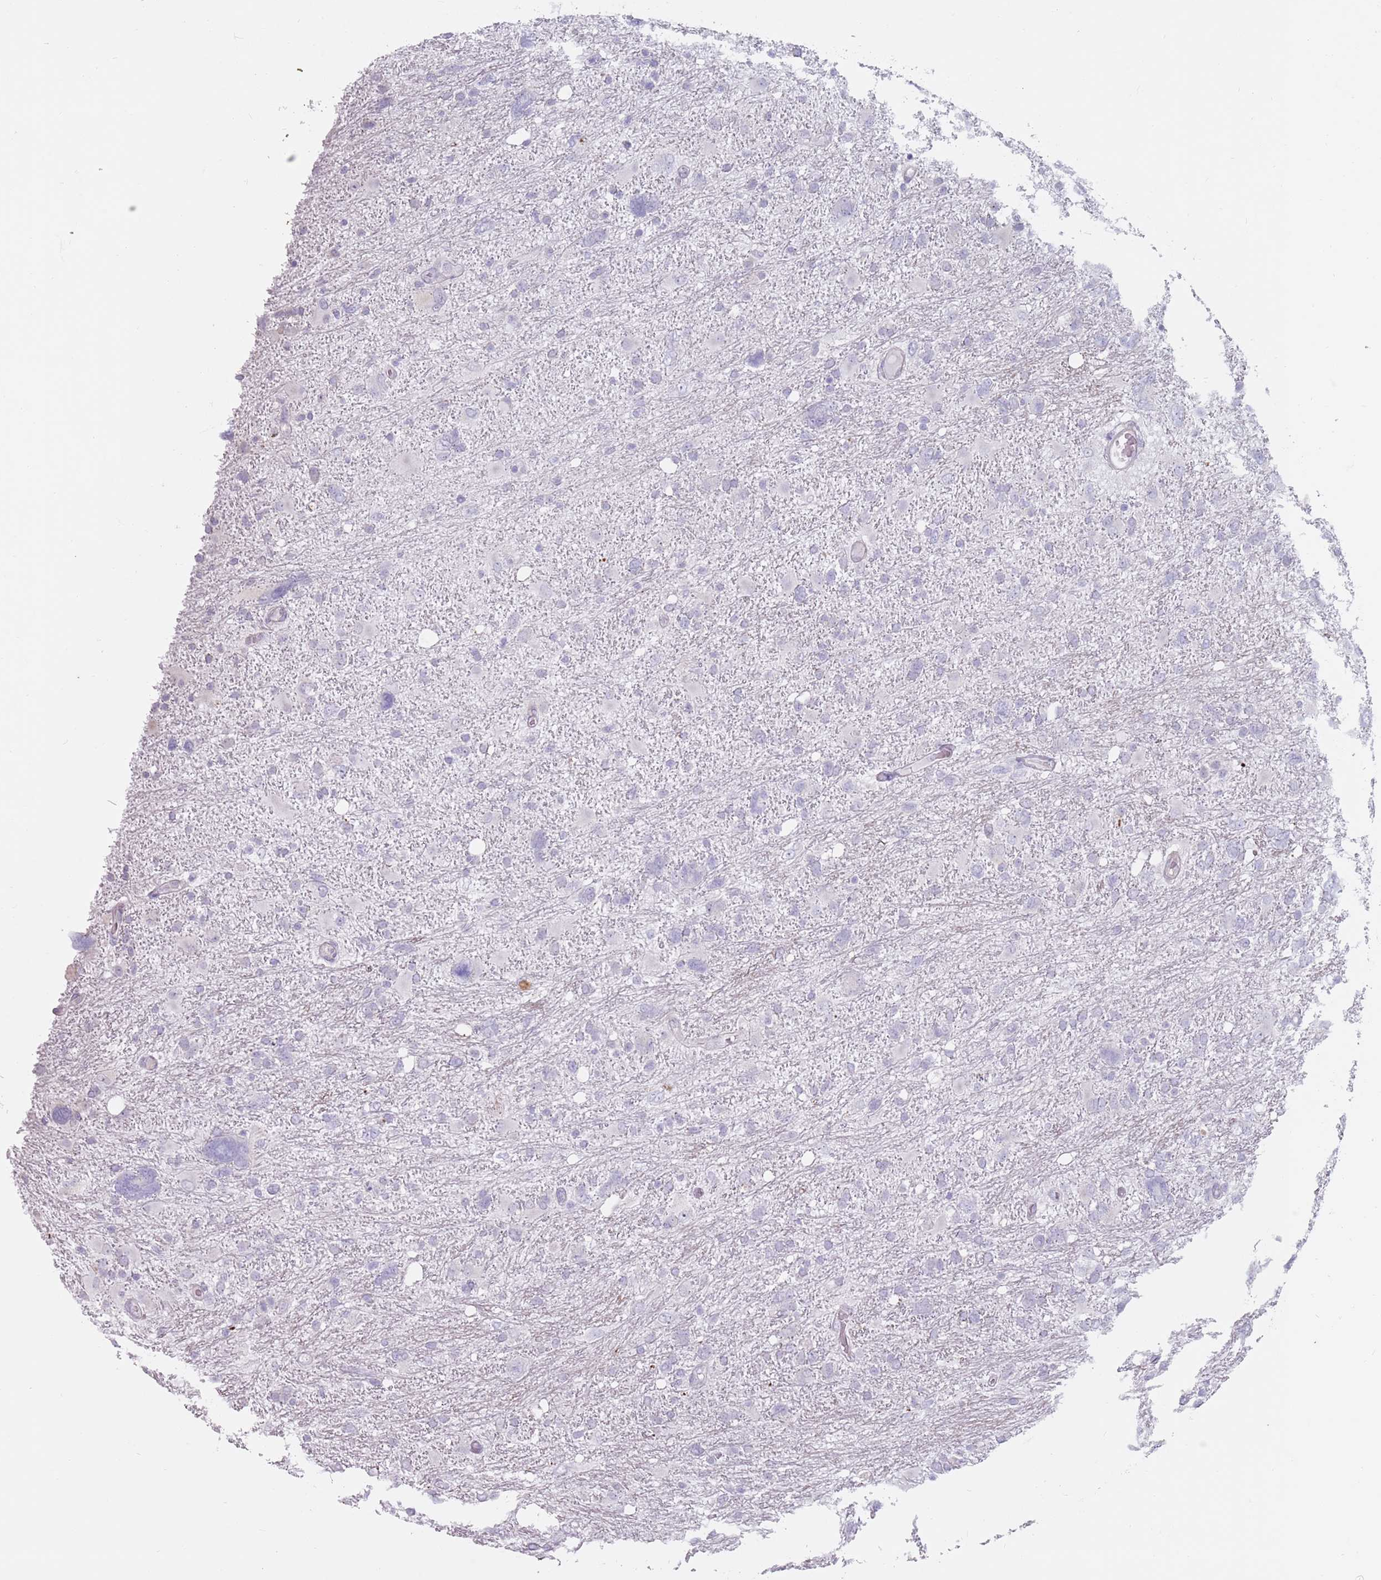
{"staining": {"intensity": "negative", "quantity": "none", "location": "none"}, "tissue": "glioma", "cell_type": "Tumor cells", "image_type": "cancer", "snomed": [{"axis": "morphology", "description": "Glioma, malignant, High grade"}, {"axis": "topography", "description": "Brain"}], "caption": "High magnification brightfield microscopy of glioma stained with DAB (3,3'-diaminobenzidine) (brown) and counterstained with hematoxylin (blue): tumor cells show no significant positivity.", "gene": "DXO", "patient": {"sex": "male", "age": 61}}